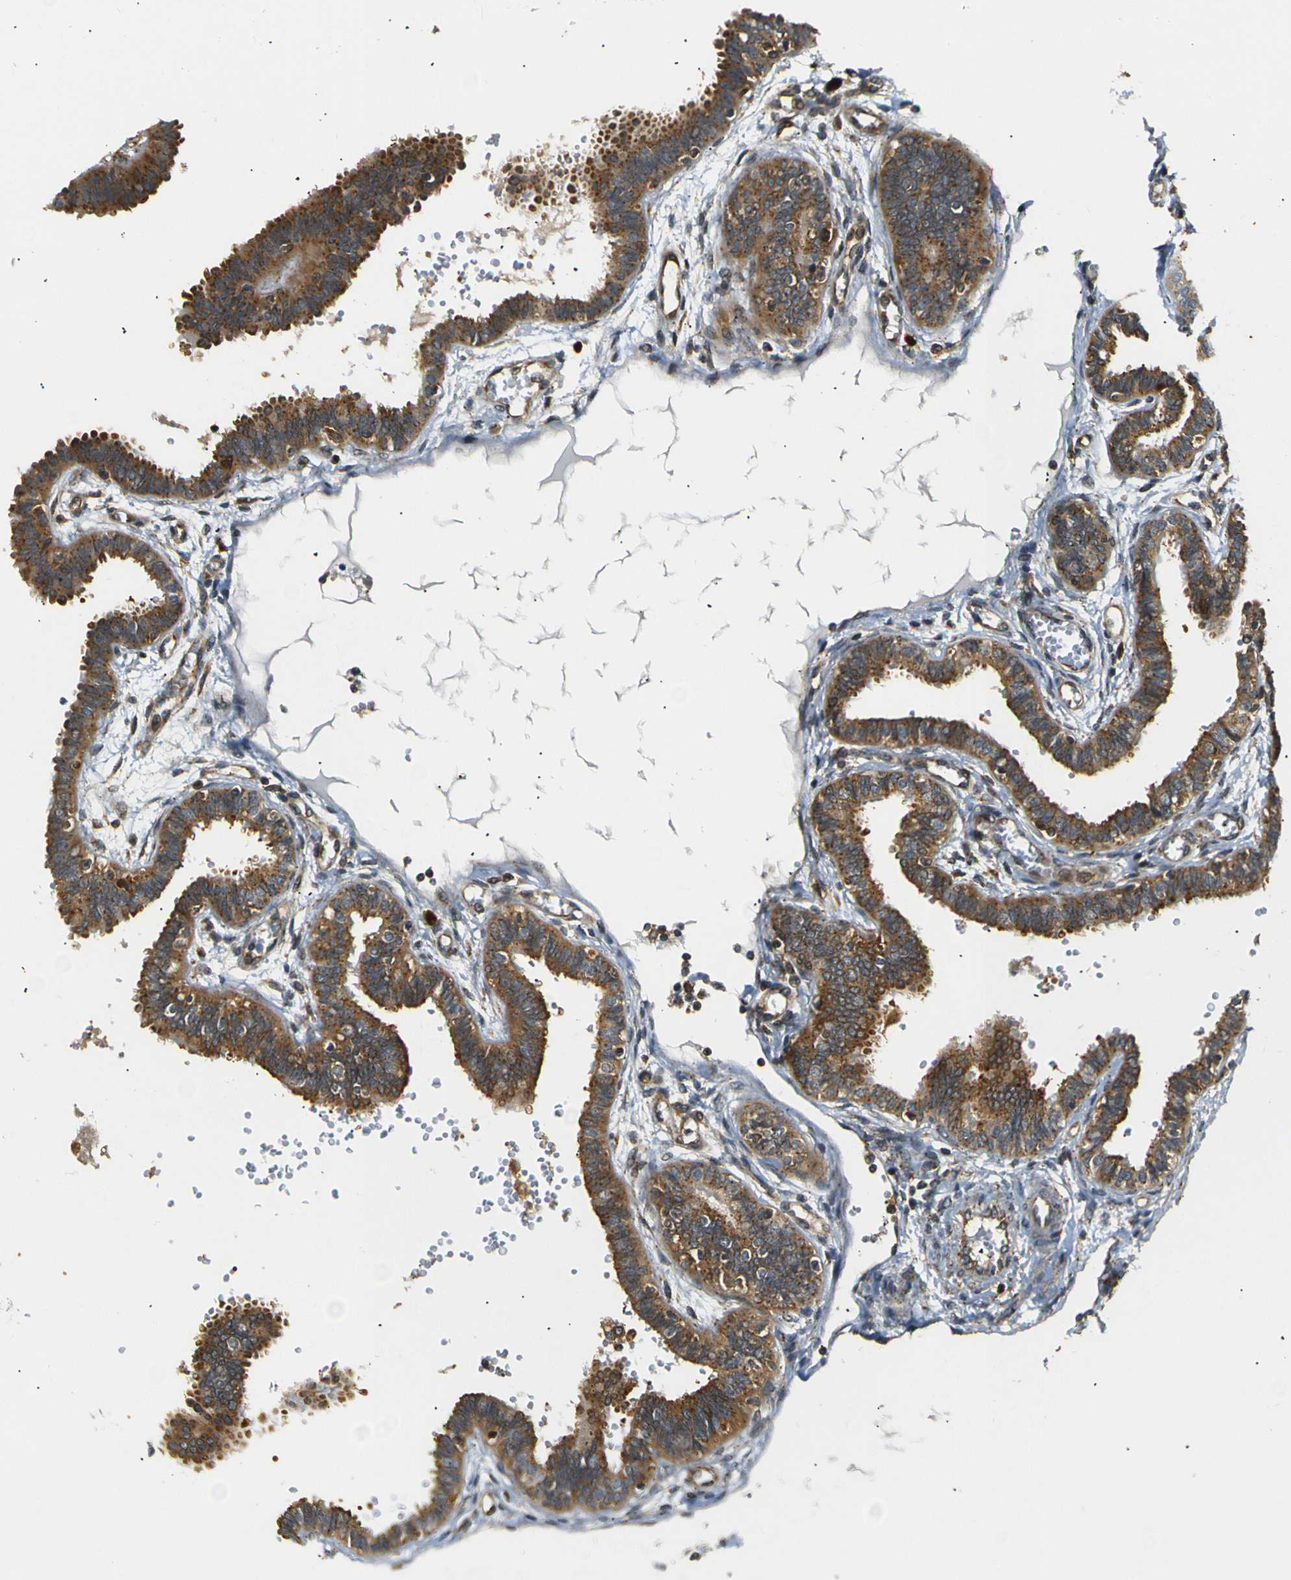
{"staining": {"intensity": "strong", "quantity": ">75%", "location": "cytoplasmic/membranous"}, "tissue": "fallopian tube", "cell_type": "Glandular cells", "image_type": "normal", "snomed": [{"axis": "morphology", "description": "Normal tissue, NOS"}, {"axis": "topography", "description": "Fallopian tube"}], "caption": "Fallopian tube stained with IHC demonstrates strong cytoplasmic/membranous positivity in approximately >75% of glandular cells. The staining is performed using DAB brown chromogen to label protein expression. The nuclei are counter-stained blue using hematoxylin.", "gene": "ABCE1", "patient": {"sex": "female", "age": 32}}